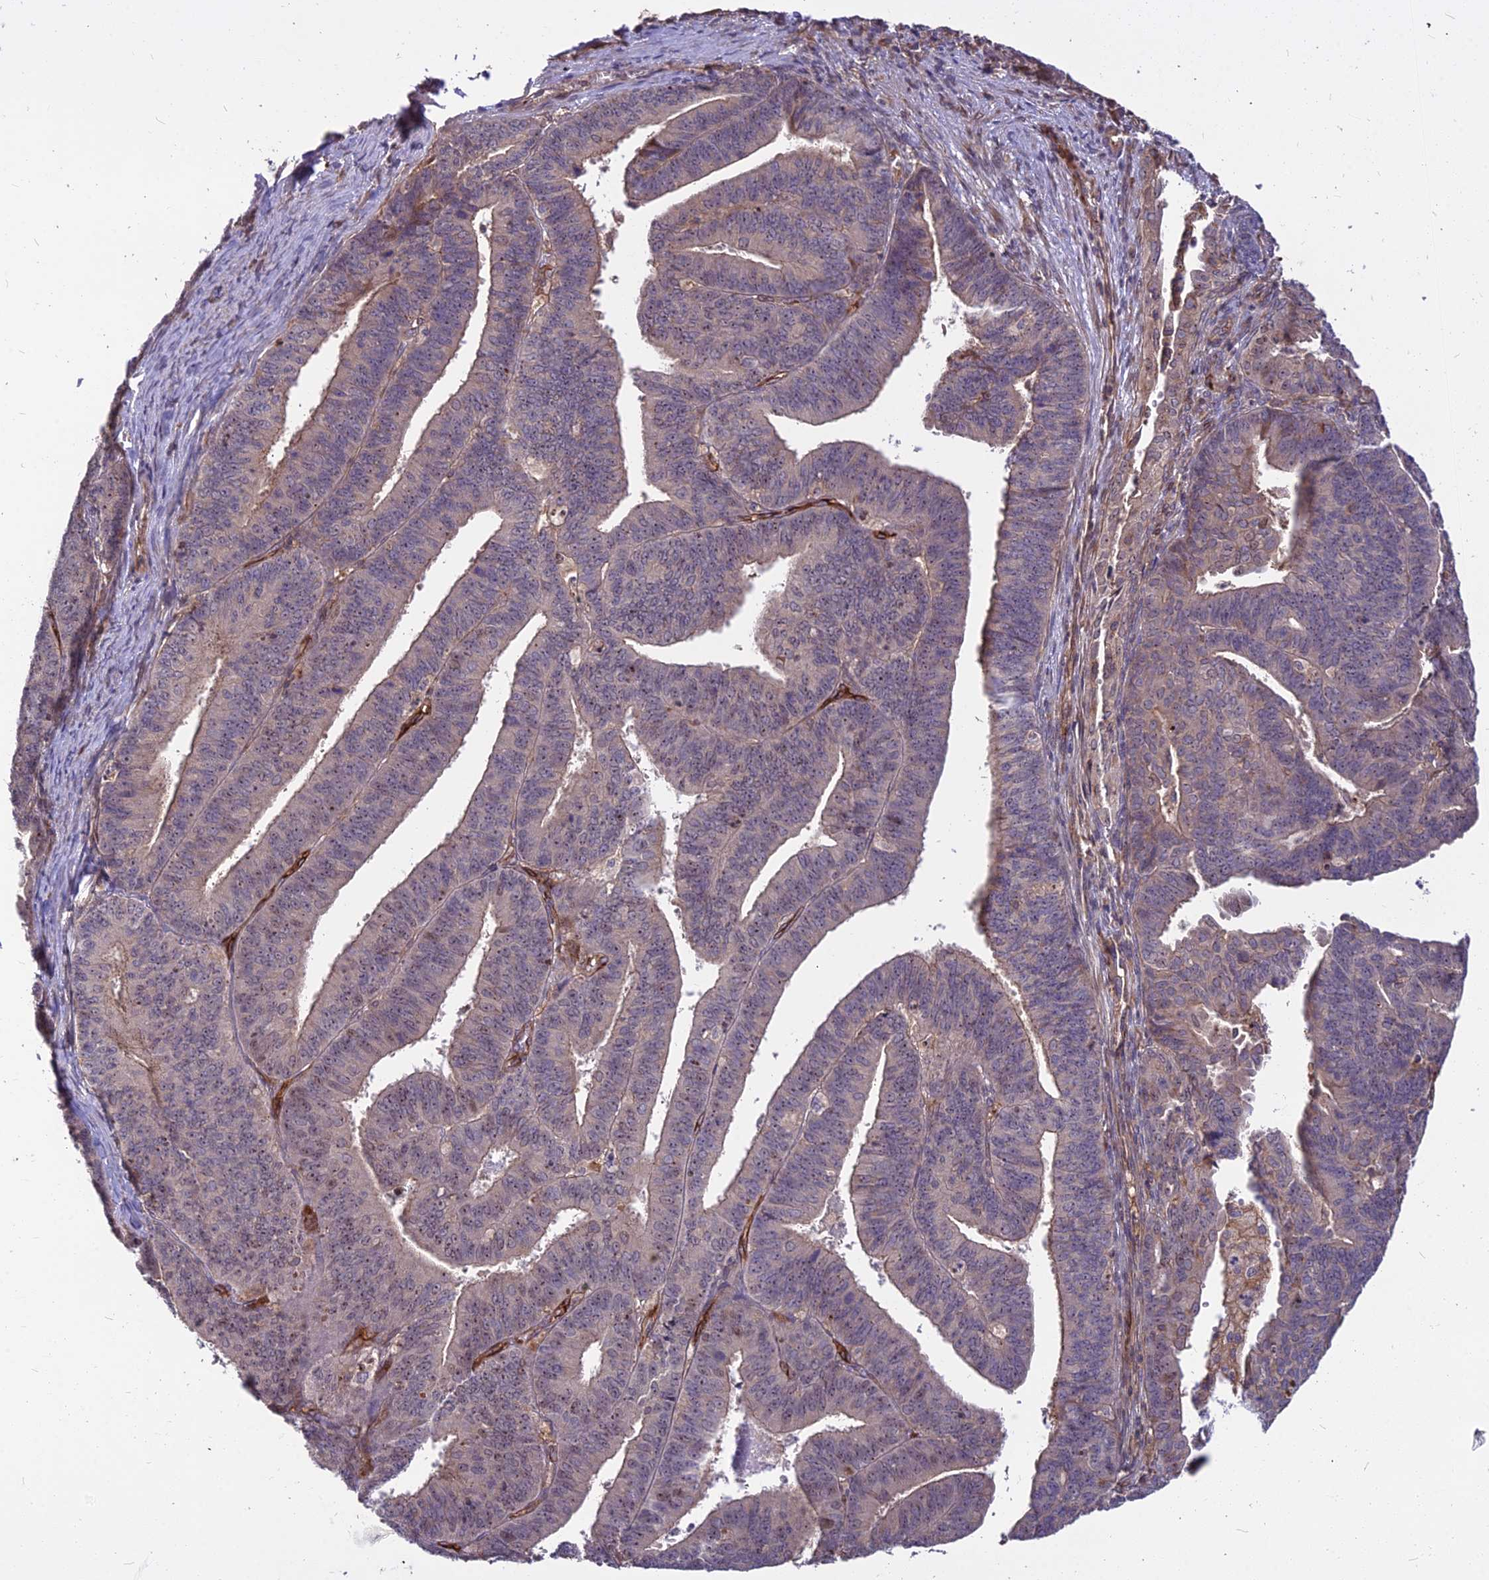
{"staining": {"intensity": "weak", "quantity": "<25%", "location": "cytoplasmic/membranous,nuclear"}, "tissue": "endometrial cancer", "cell_type": "Tumor cells", "image_type": "cancer", "snomed": [{"axis": "morphology", "description": "Adenocarcinoma, NOS"}, {"axis": "topography", "description": "Endometrium"}], "caption": "An IHC micrograph of adenocarcinoma (endometrial) is shown. There is no staining in tumor cells of adenocarcinoma (endometrial).", "gene": "TCEA3", "patient": {"sex": "female", "age": 73}}